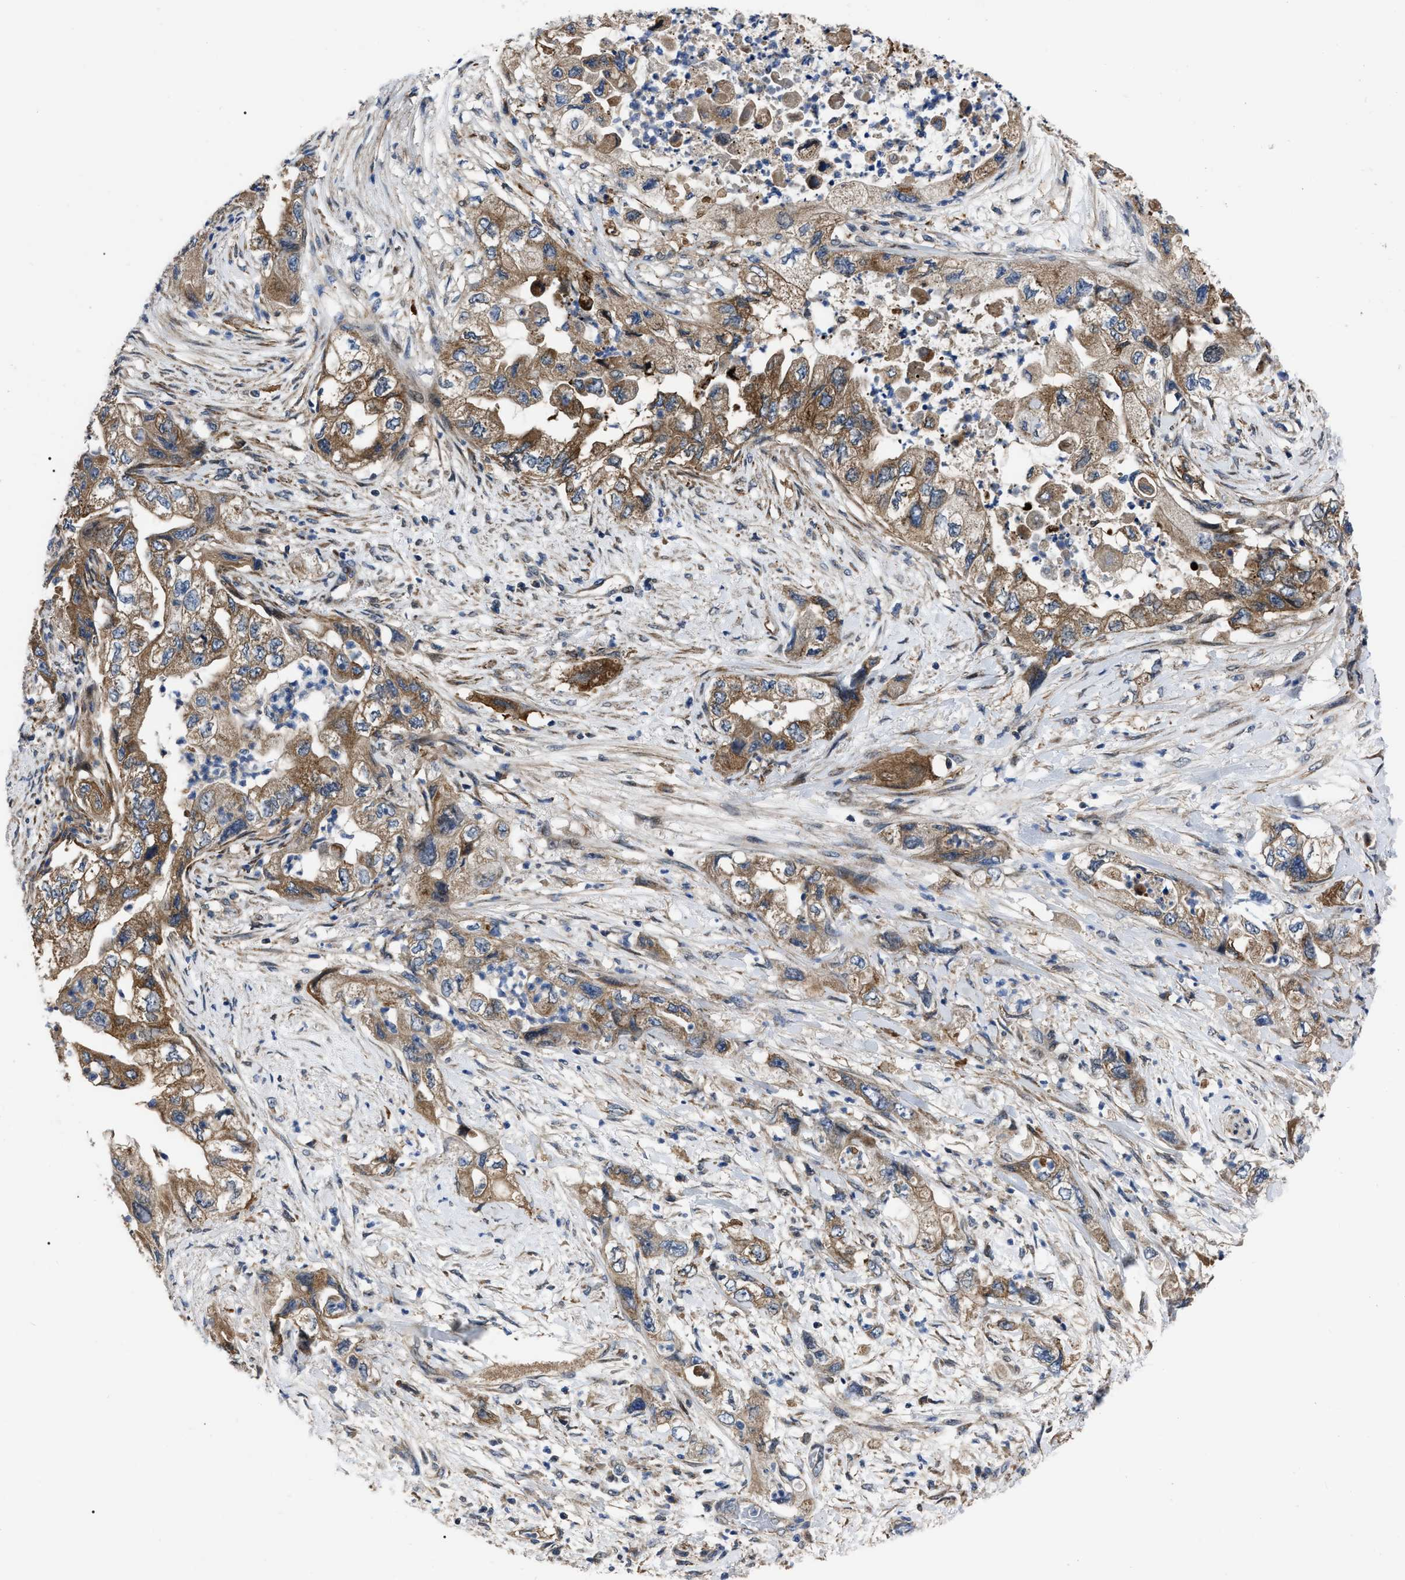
{"staining": {"intensity": "moderate", "quantity": ">75%", "location": "cytoplasmic/membranous"}, "tissue": "pancreatic cancer", "cell_type": "Tumor cells", "image_type": "cancer", "snomed": [{"axis": "morphology", "description": "Adenocarcinoma, NOS"}, {"axis": "topography", "description": "Pancreas"}], "caption": "Protein expression analysis of pancreatic cancer exhibits moderate cytoplasmic/membranous expression in about >75% of tumor cells.", "gene": "PPWD1", "patient": {"sex": "female", "age": 73}}